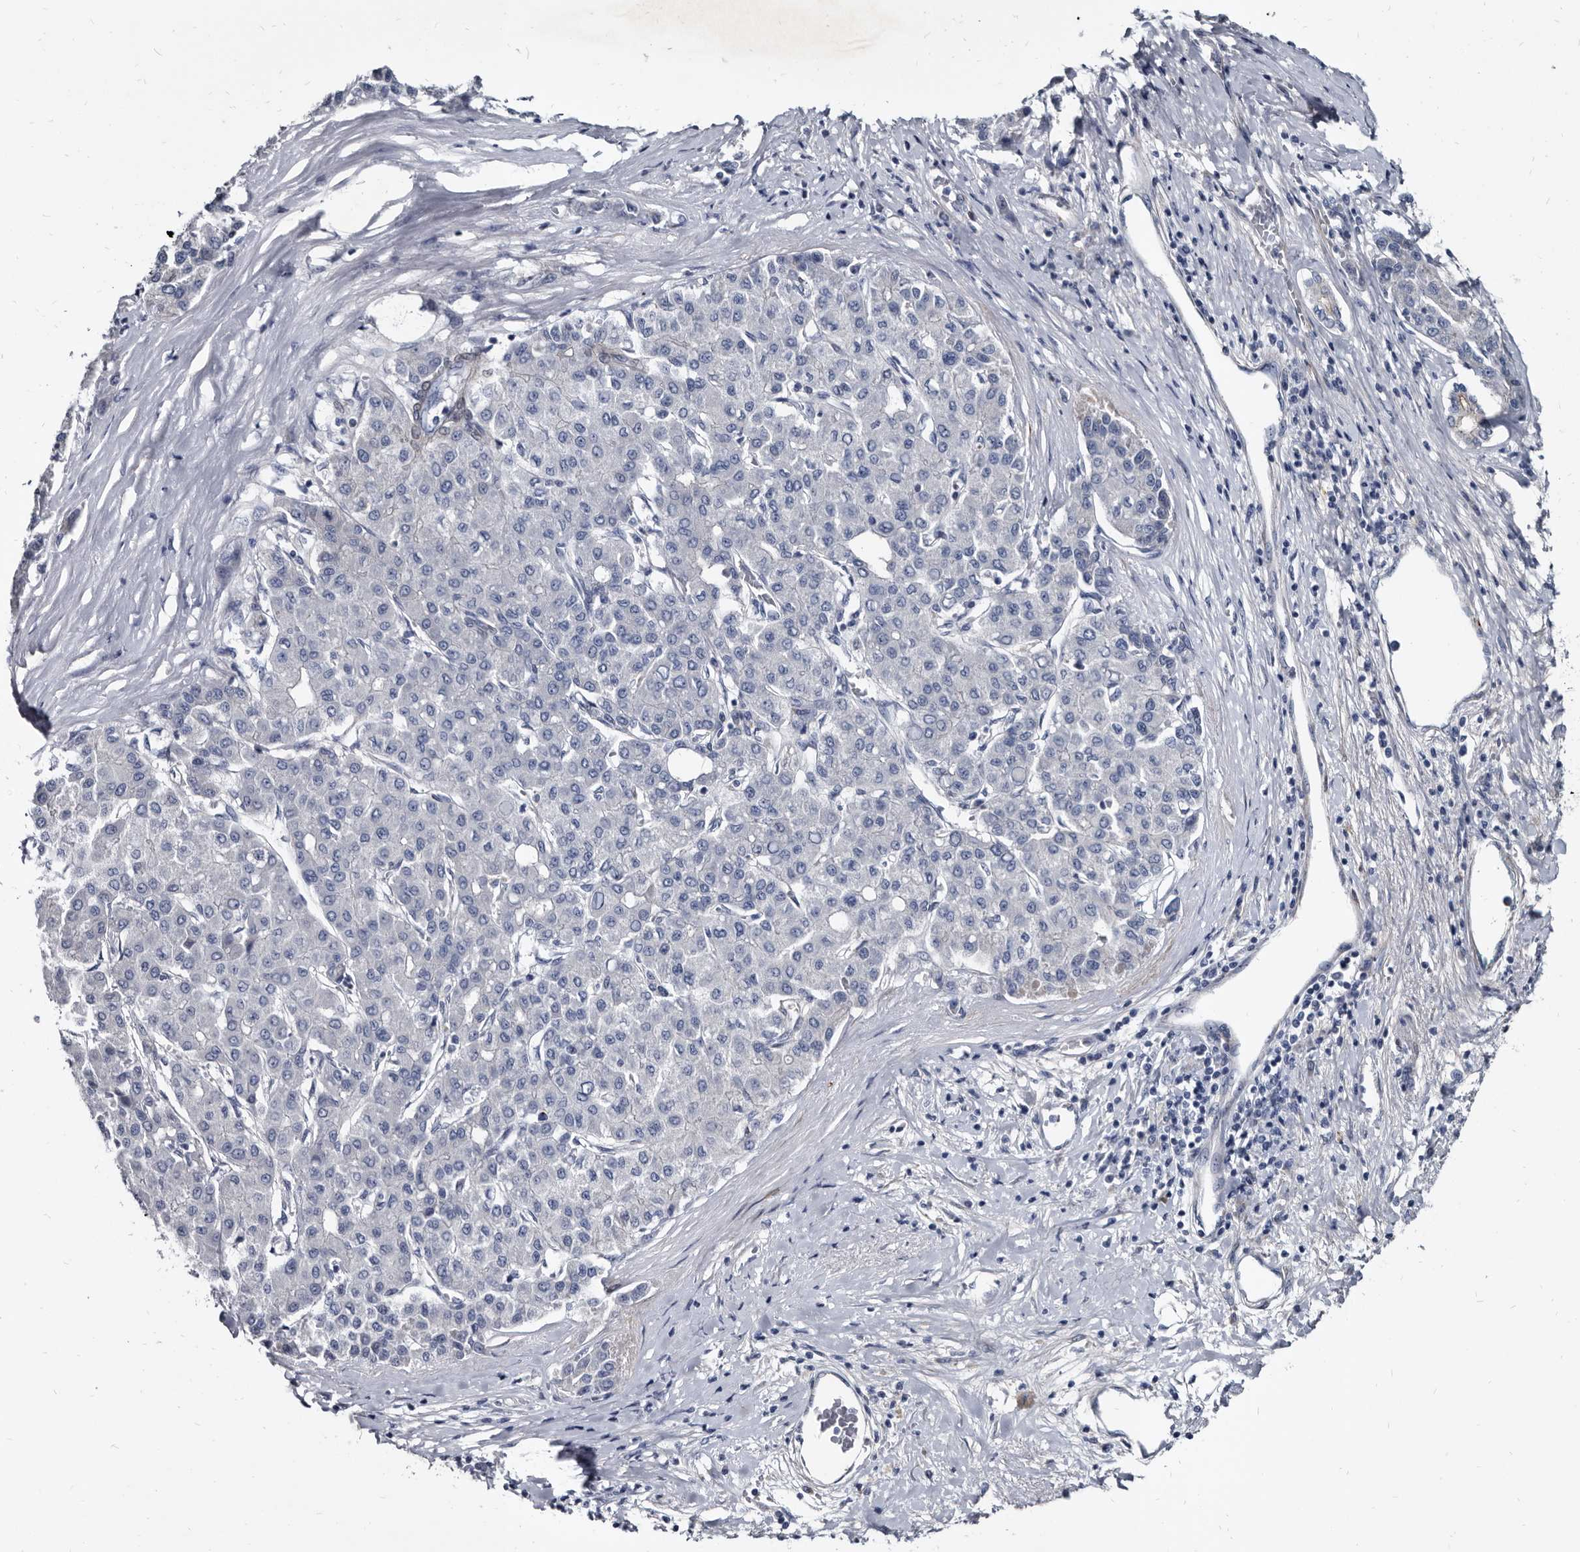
{"staining": {"intensity": "negative", "quantity": "none", "location": "none"}, "tissue": "liver cancer", "cell_type": "Tumor cells", "image_type": "cancer", "snomed": [{"axis": "morphology", "description": "Carcinoma, Hepatocellular, NOS"}, {"axis": "topography", "description": "Liver"}], "caption": "Immunohistochemistry (IHC) photomicrograph of liver cancer stained for a protein (brown), which displays no expression in tumor cells.", "gene": "PRSS8", "patient": {"sex": "male", "age": 65}}